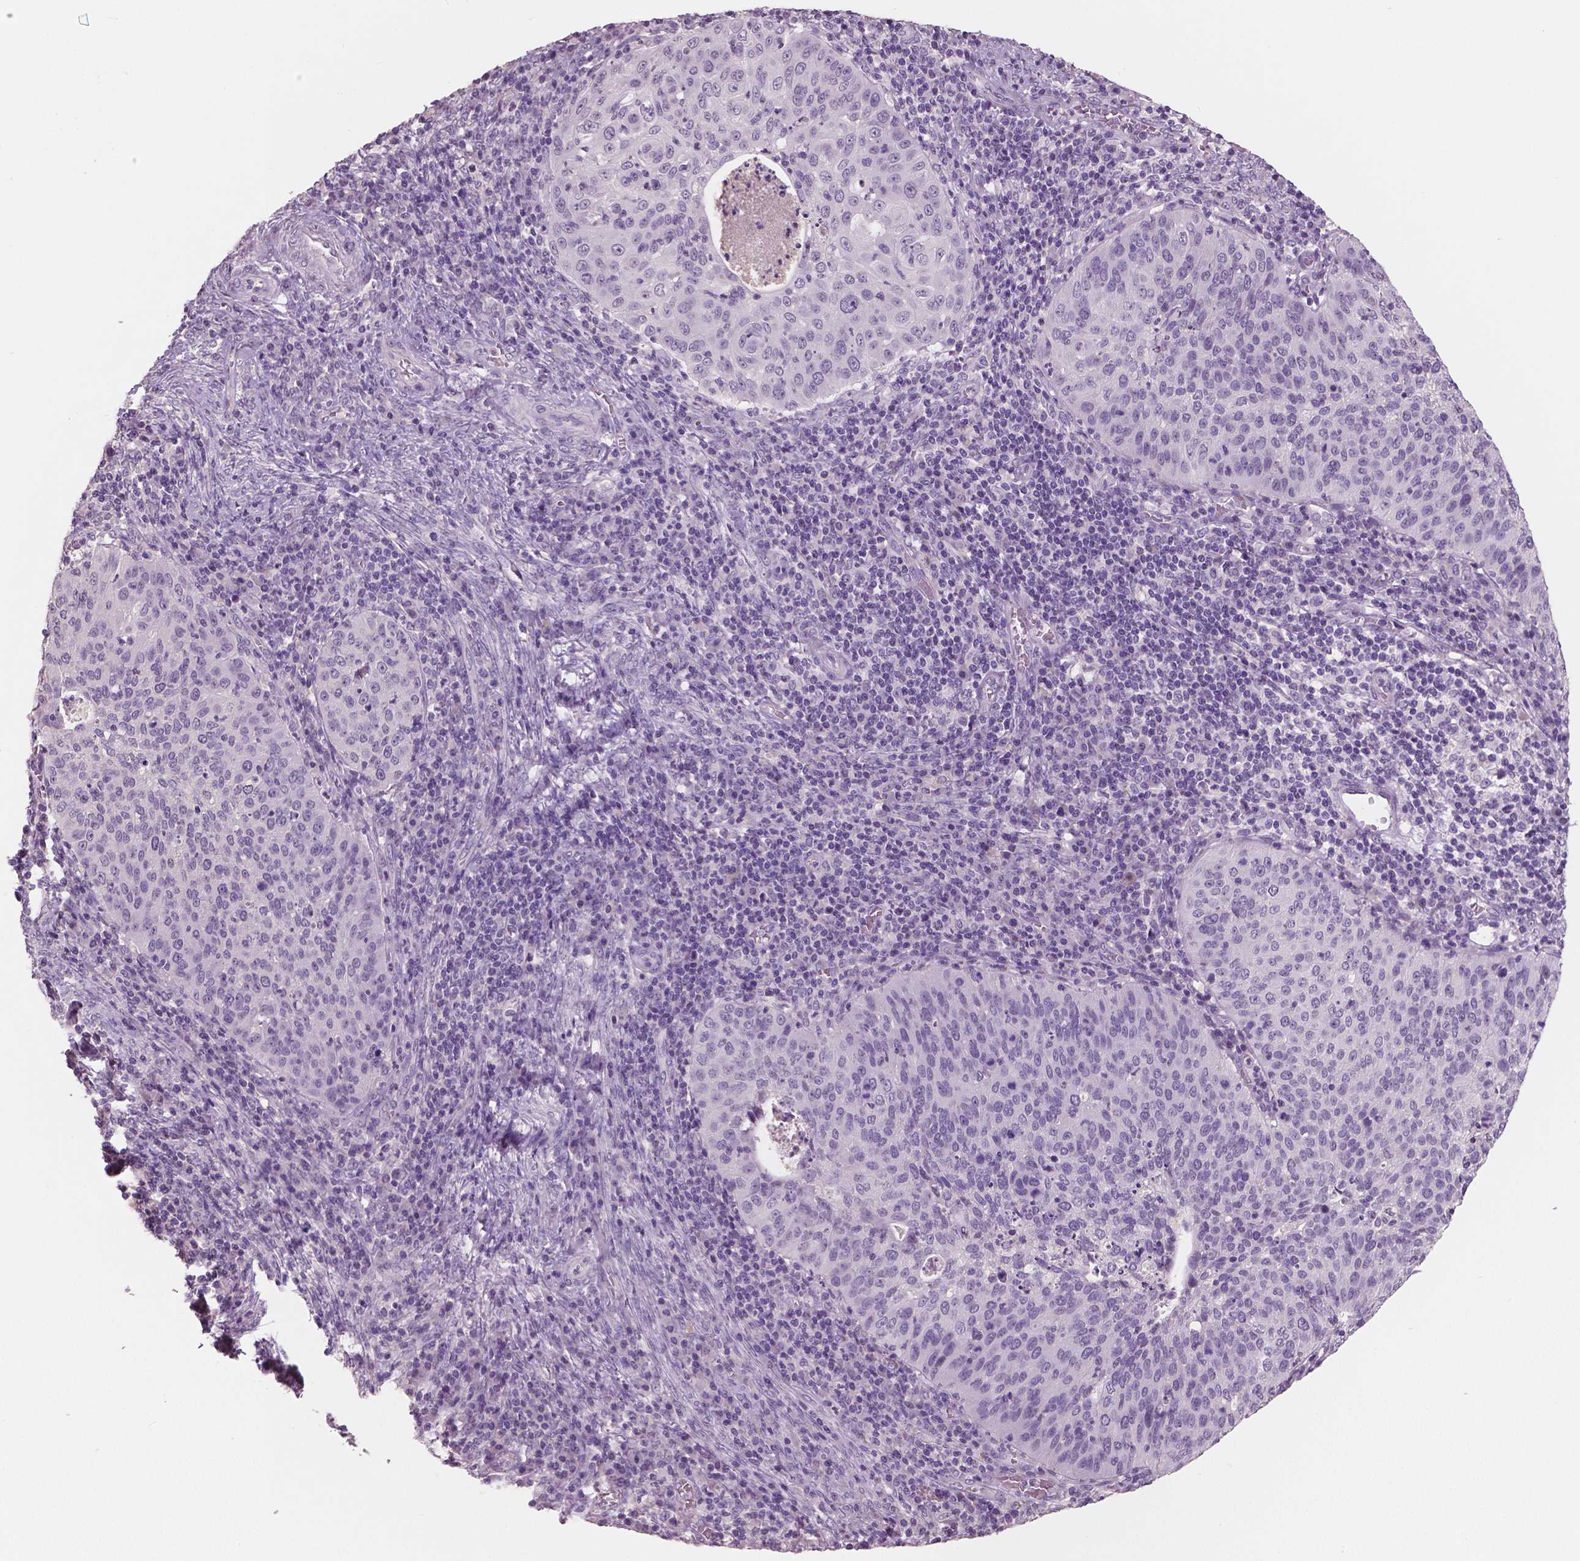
{"staining": {"intensity": "negative", "quantity": "none", "location": "none"}, "tissue": "cervical cancer", "cell_type": "Tumor cells", "image_type": "cancer", "snomed": [{"axis": "morphology", "description": "Squamous cell carcinoma, NOS"}, {"axis": "topography", "description": "Cervix"}], "caption": "Image shows no significant protein expression in tumor cells of squamous cell carcinoma (cervical).", "gene": "NECAB1", "patient": {"sex": "female", "age": 39}}